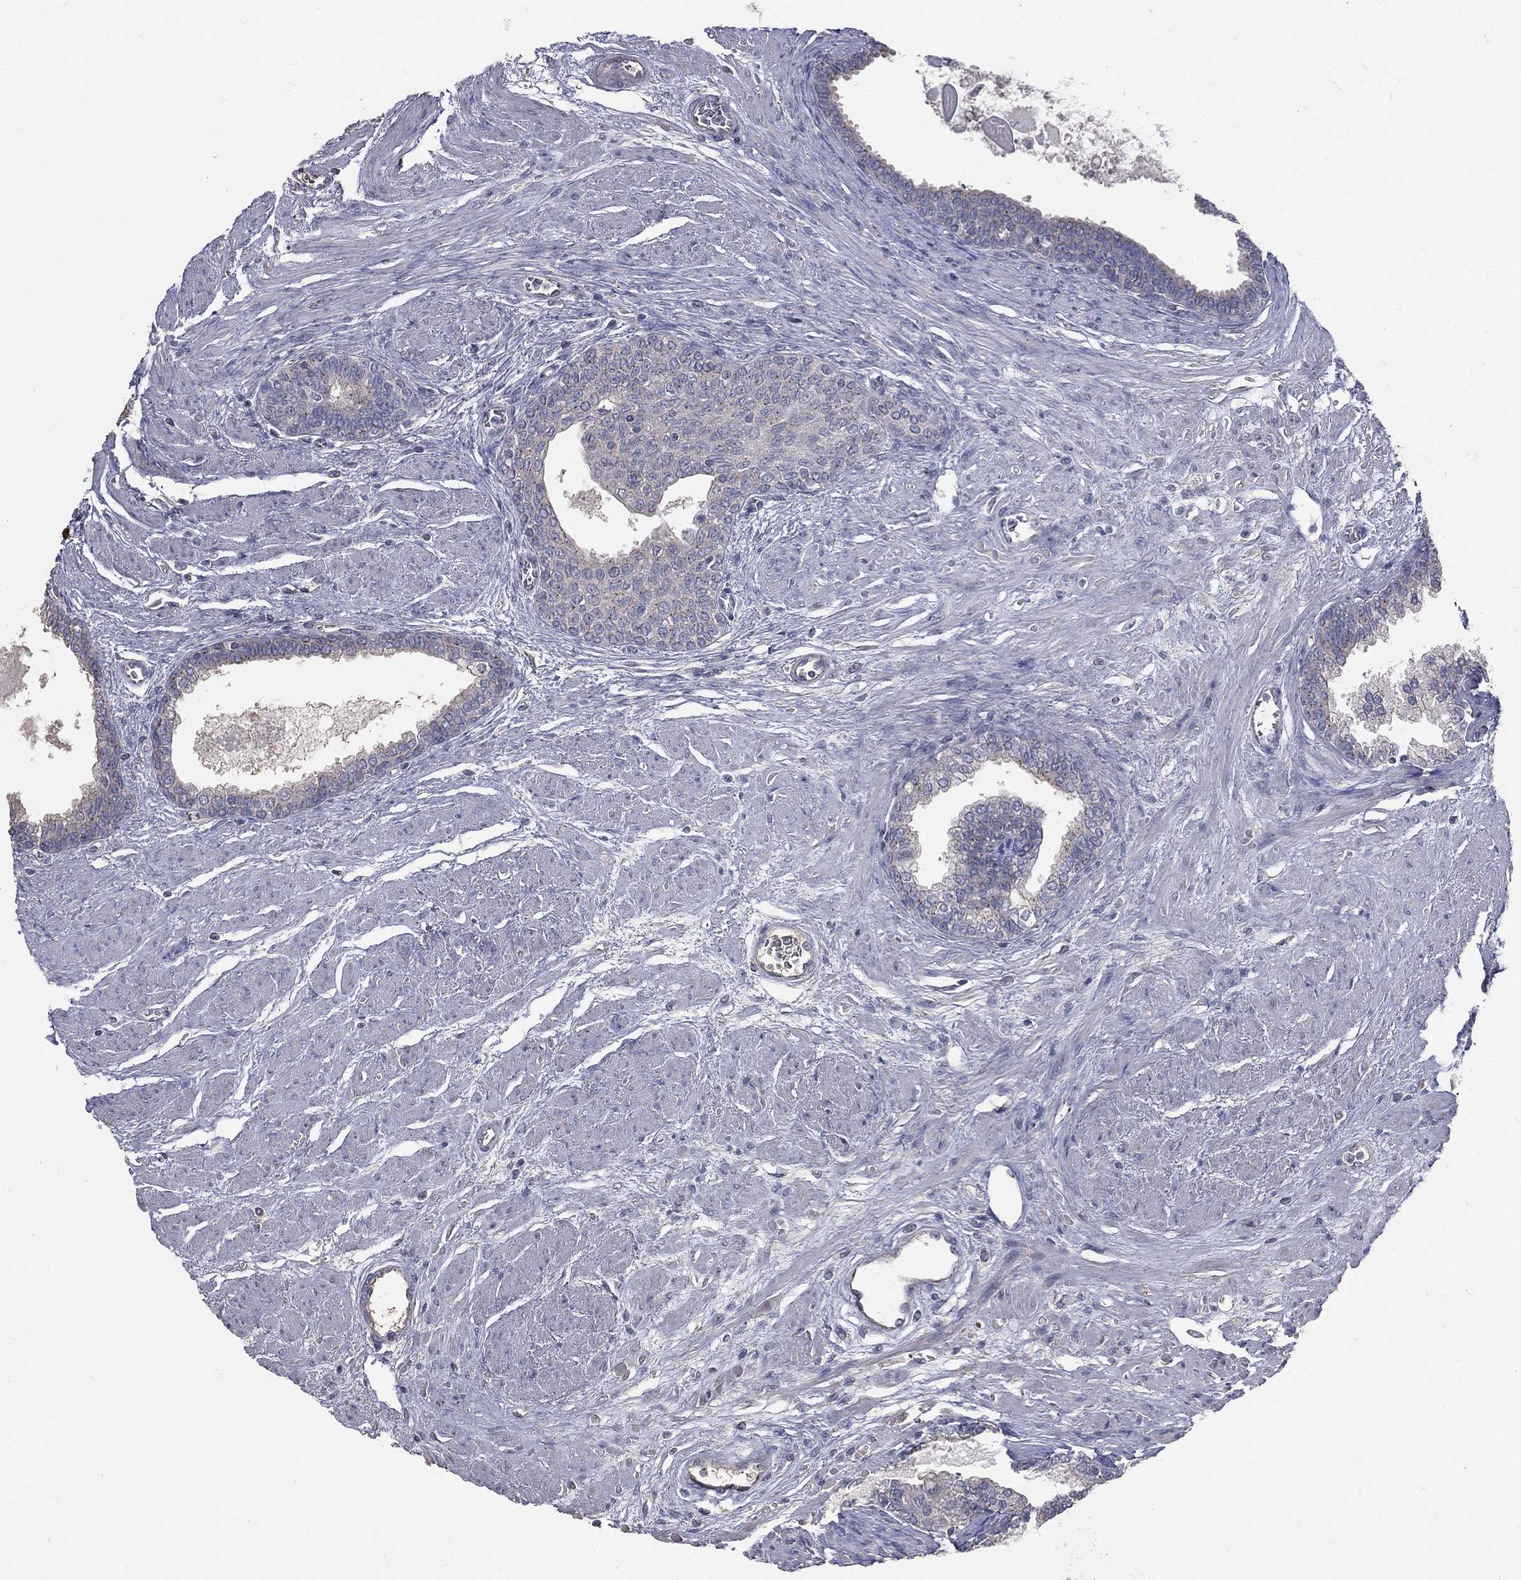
{"staining": {"intensity": "negative", "quantity": "none", "location": "none"}, "tissue": "prostate cancer", "cell_type": "Tumor cells", "image_type": "cancer", "snomed": [{"axis": "morphology", "description": "Adenocarcinoma, NOS"}, {"axis": "topography", "description": "Prostate and seminal vesicle, NOS"}, {"axis": "topography", "description": "Prostate"}], "caption": "Protein analysis of prostate cancer (adenocarcinoma) demonstrates no significant staining in tumor cells.", "gene": "CROCC", "patient": {"sex": "male", "age": 62}}